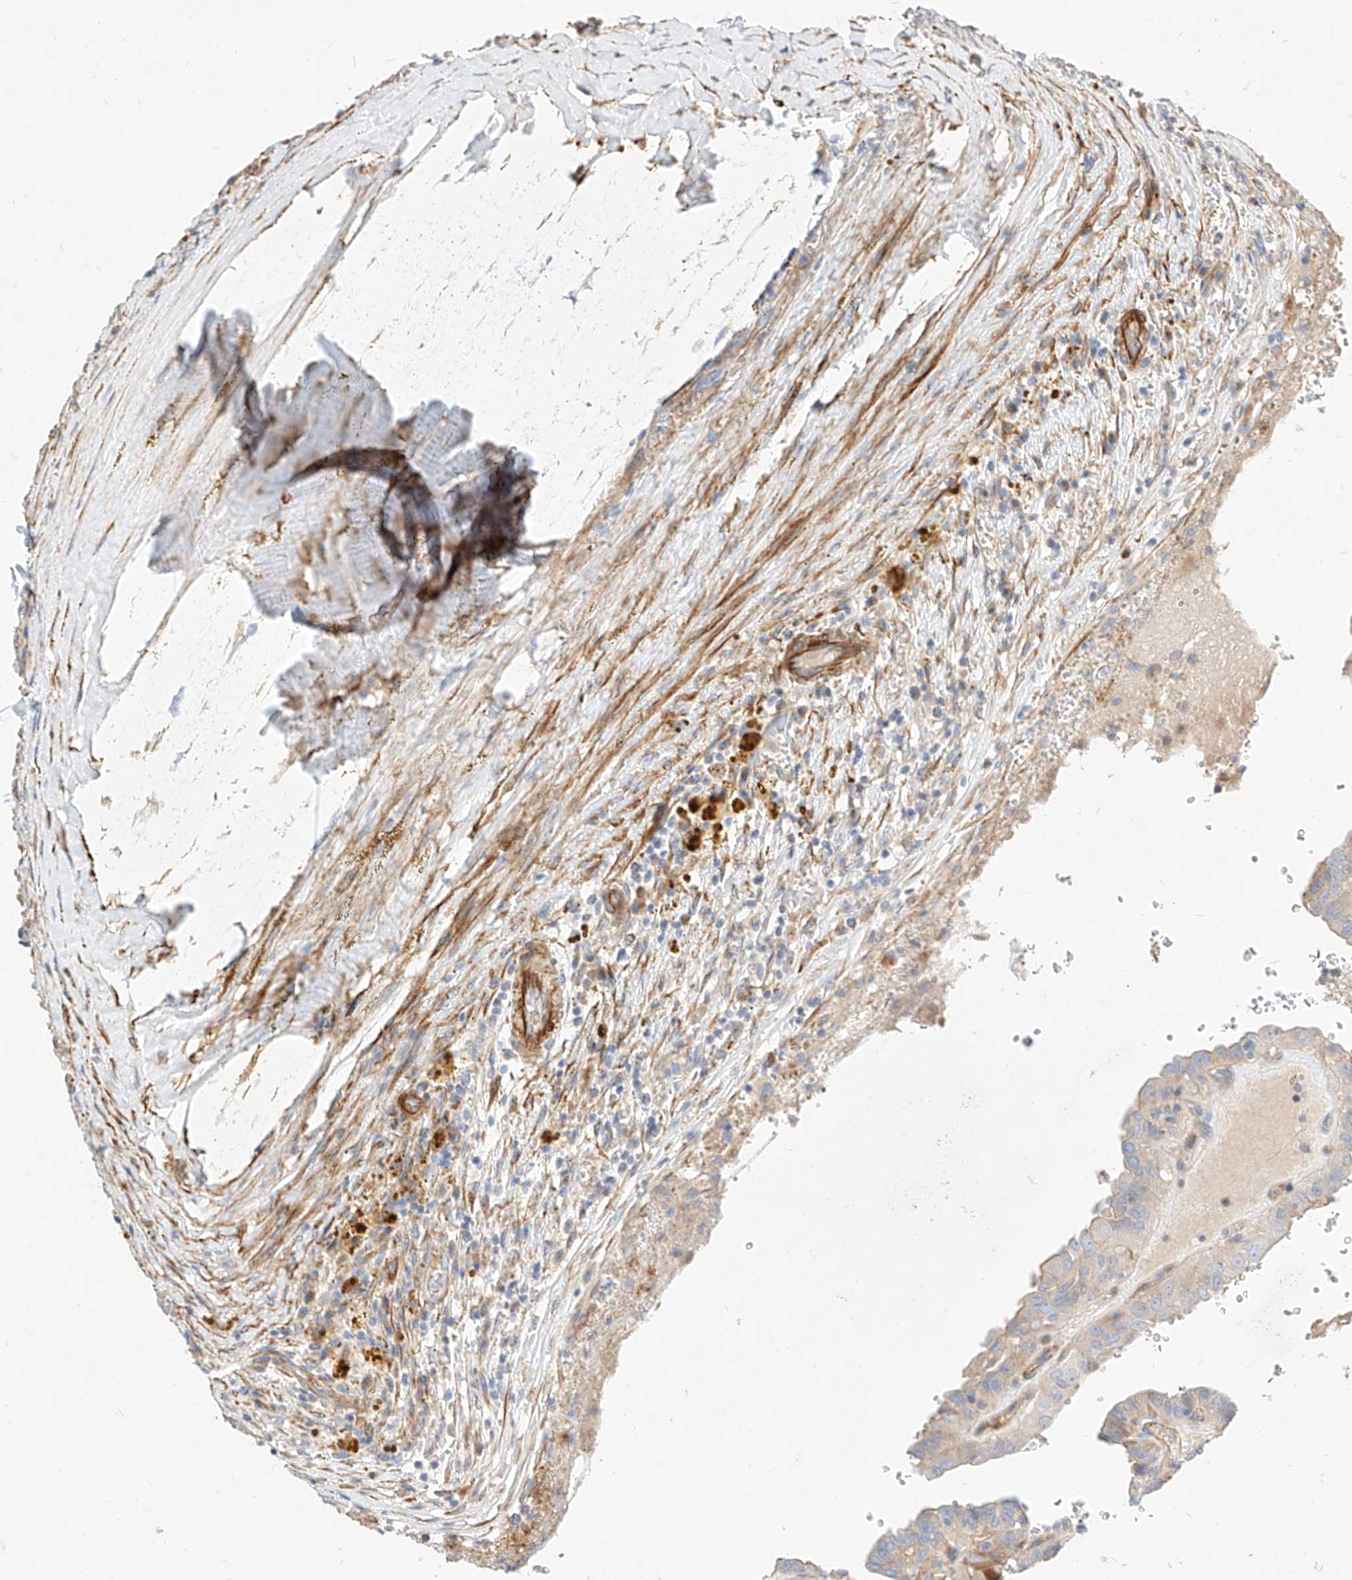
{"staining": {"intensity": "weak", "quantity": "<25%", "location": "cytoplasmic/membranous"}, "tissue": "thyroid cancer", "cell_type": "Tumor cells", "image_type": "cancer", "snomed": [{"axis": "morphology", "description": "Papillary adenocarcinoma, NOS"}, {"axis": "topography", "description": "Thyroid gland"}], "caption": "Immunohistochemistry (IHC) image of neoplastic tissue: thyroid cancer stained with DAB (3,3'-diaminobenzidine) demonstrates no significant protein positivity in tumor cells.", "gene": "KCNH5", "patient": {"sex": "male", "age": 77}}